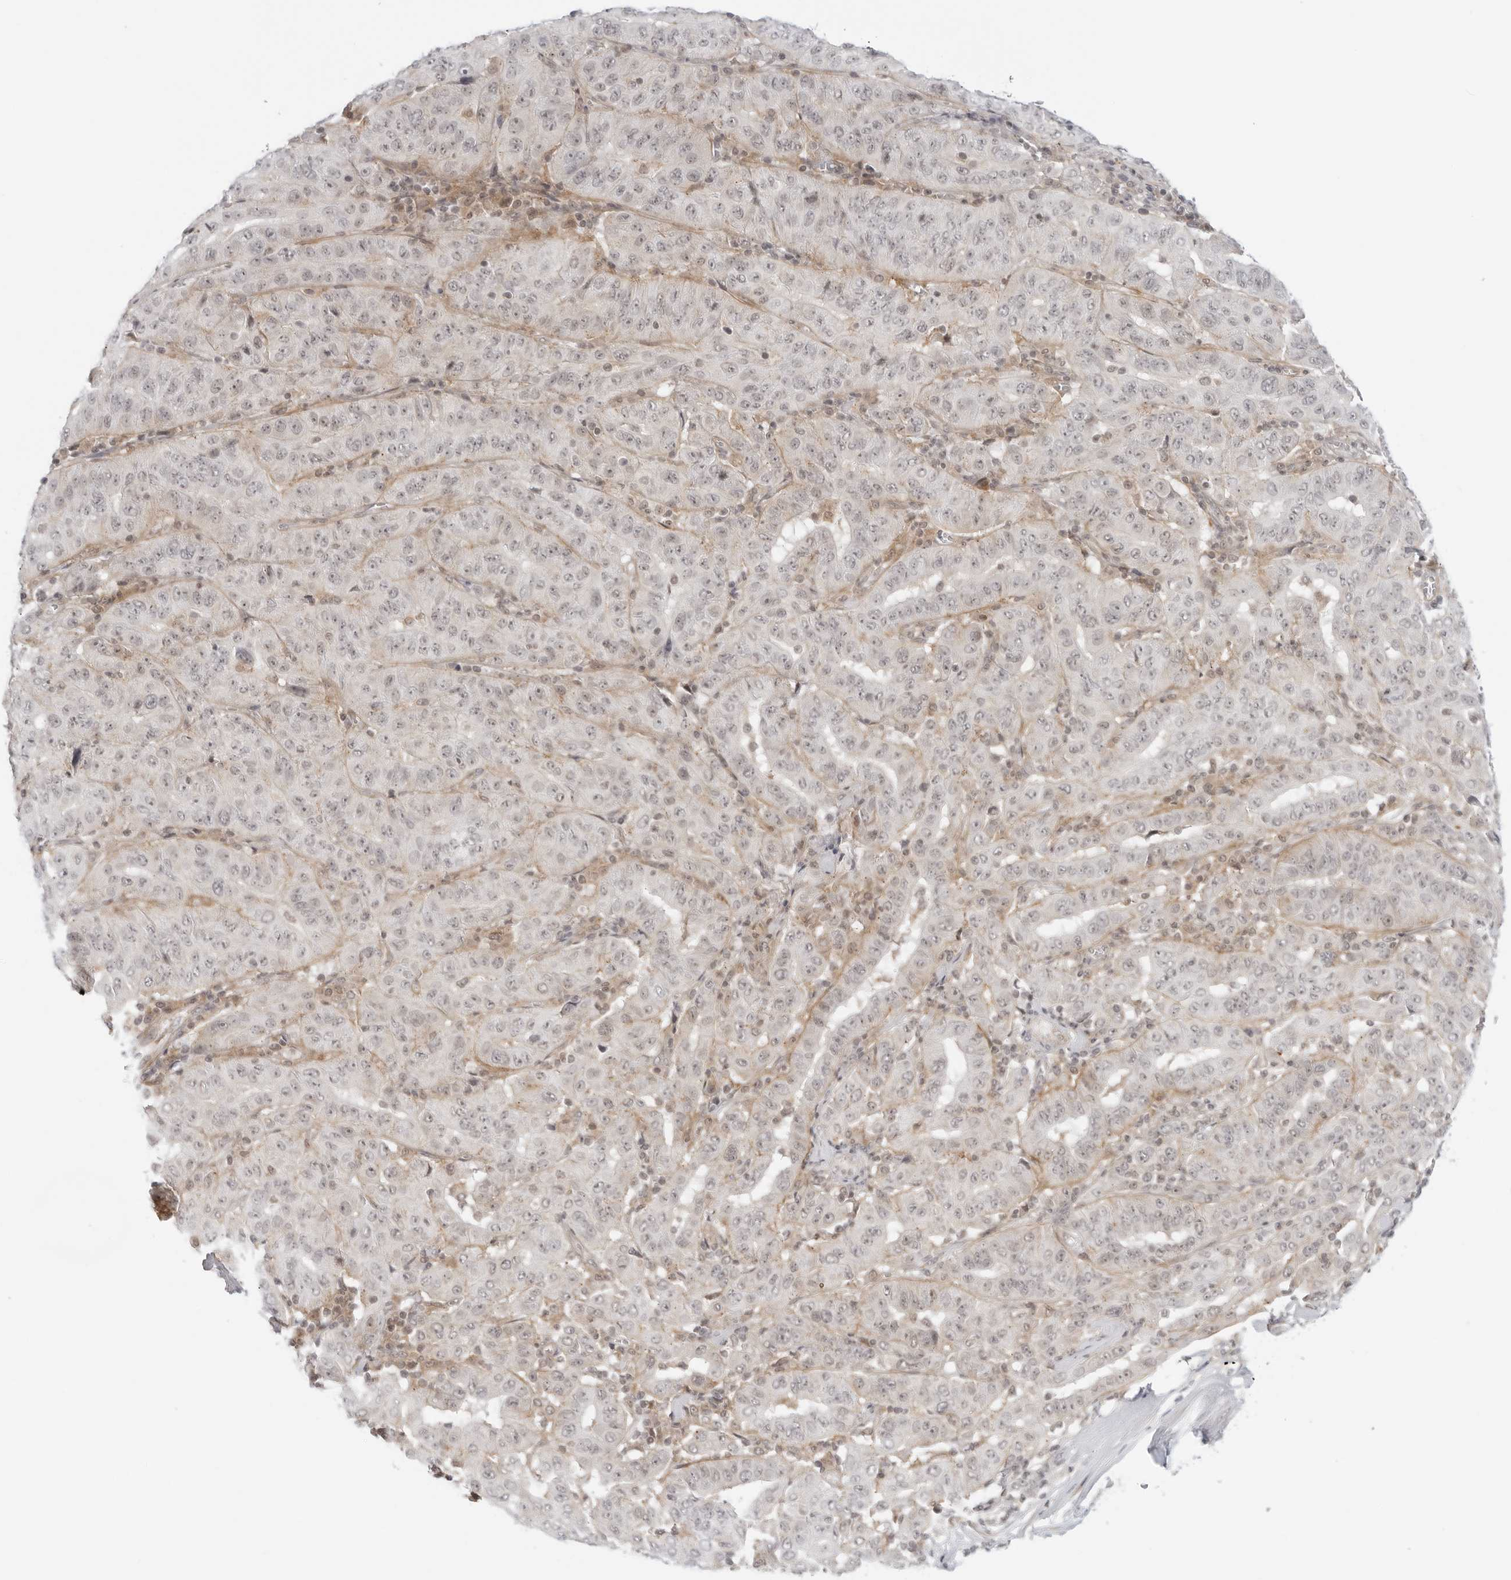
{"staining": {"intensity": "weak", "quantity": "<25%", "location": "nuclear"}, "tissue": "pancreatic cancer", "cell_type": "Tumor cells", "image_type": "cancer", "snomed": [{"axis": "morphology", "description": "Adenocarcinoma, NOS"}, {"axis": "topography", "description": "Pancreas"}], "caption": "There is no significant expression in tumor cells of pancreatic cancer.", "gene": "SUGCT", "patient": {"sex": "male", "age": 63}}